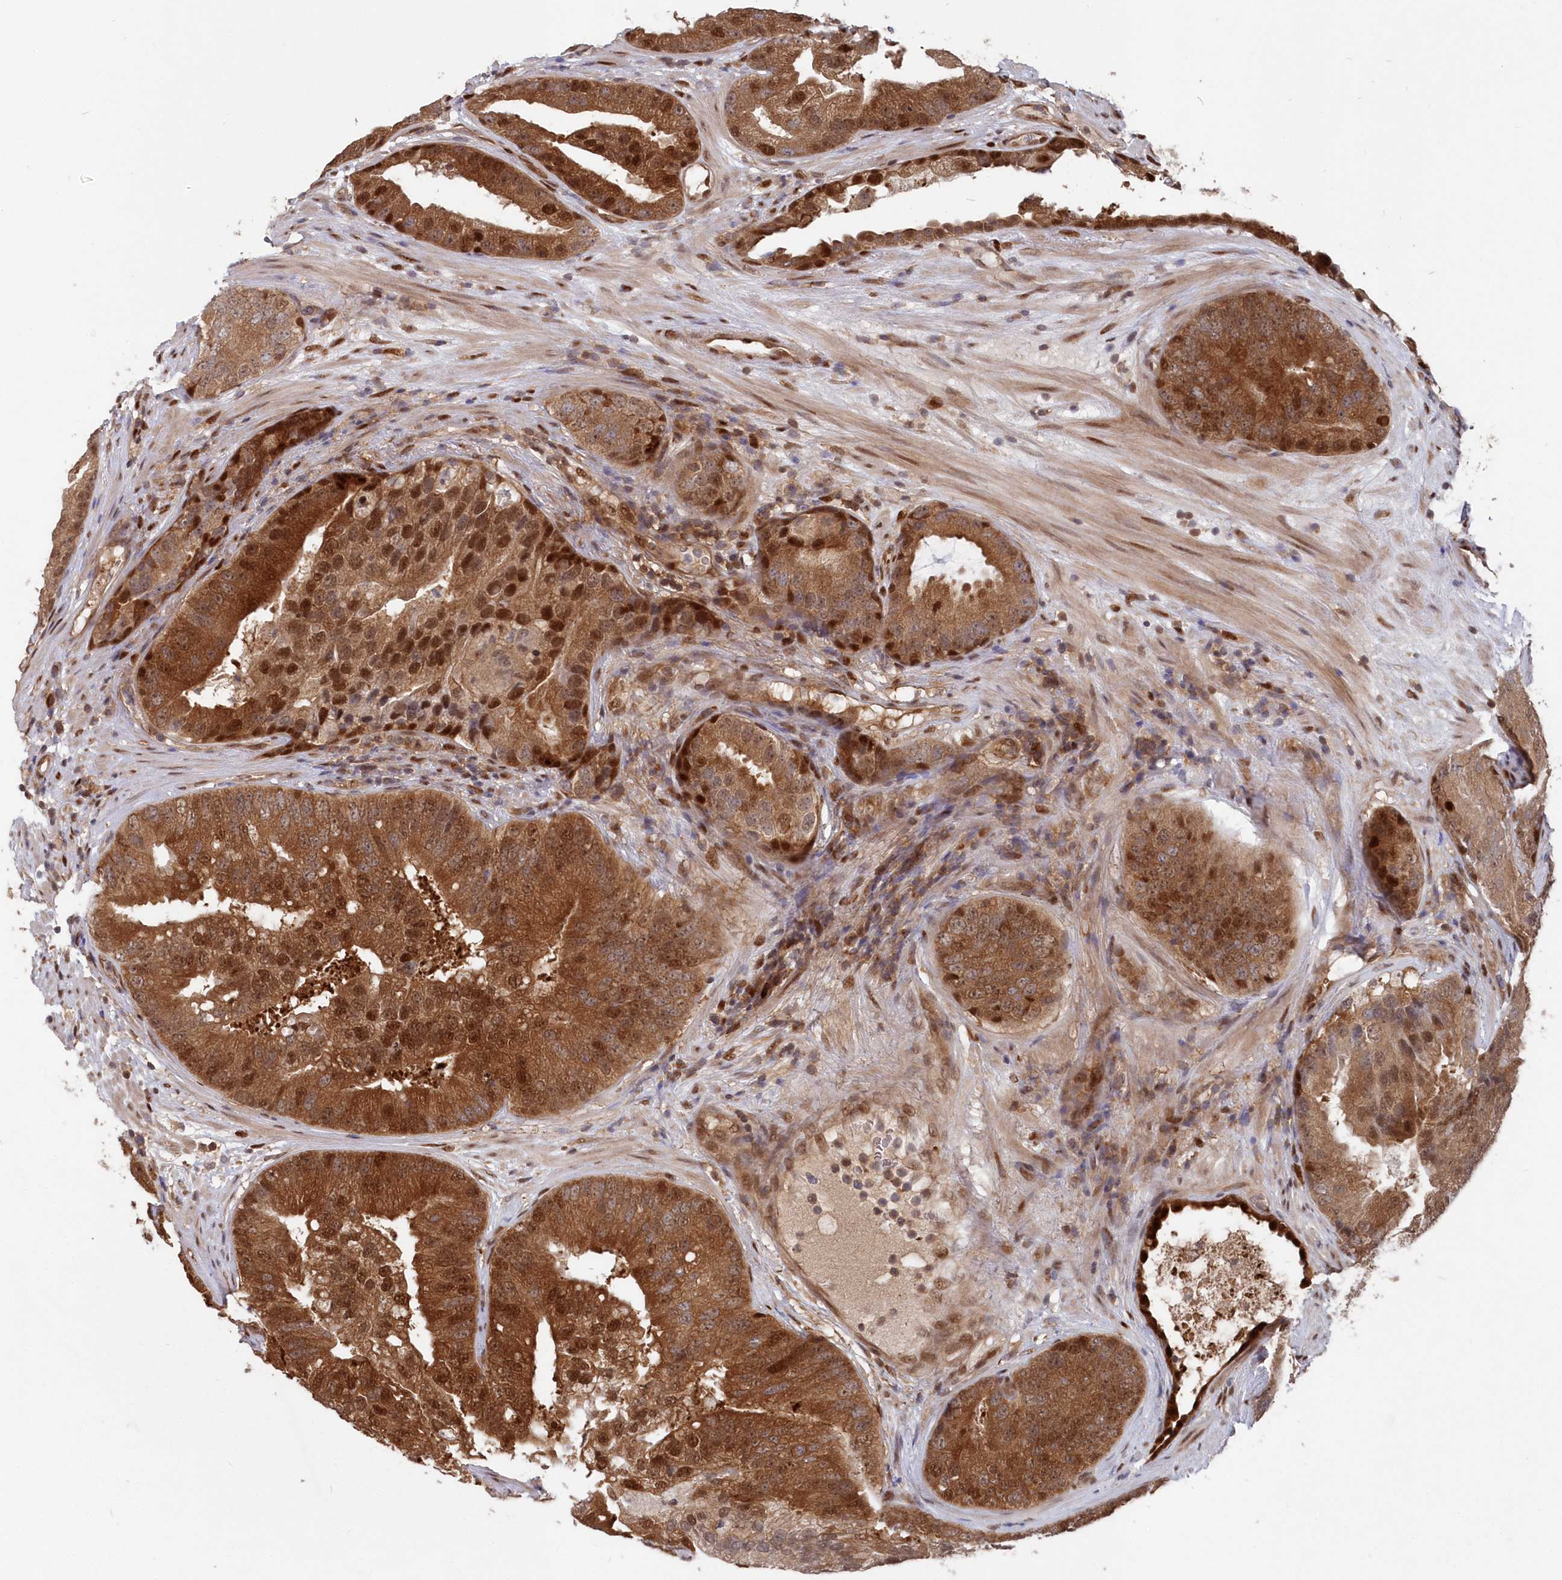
{"staining": {"intensity": "strong", "quantity": ">75%", "location": "cytoplasmic/membranous,nuclear"}, "tissue": "prostate cancer", "cell_type": "Tumor cells", "image_type": "cancer", "snomed": [{"axis": "morphology", "description": "Adenocarcinoma, High grade"}, {"axis": "topography", "description": "Prostate"}], "caption": "Strong cytoplasmic/membranous and nuclear protein positivity is identified in about >75% of tumor cells in prostate adenocarcinoma (high-grade).", "gene": "ABHD14B", "patient": {"sex": "male", "age": 70}}